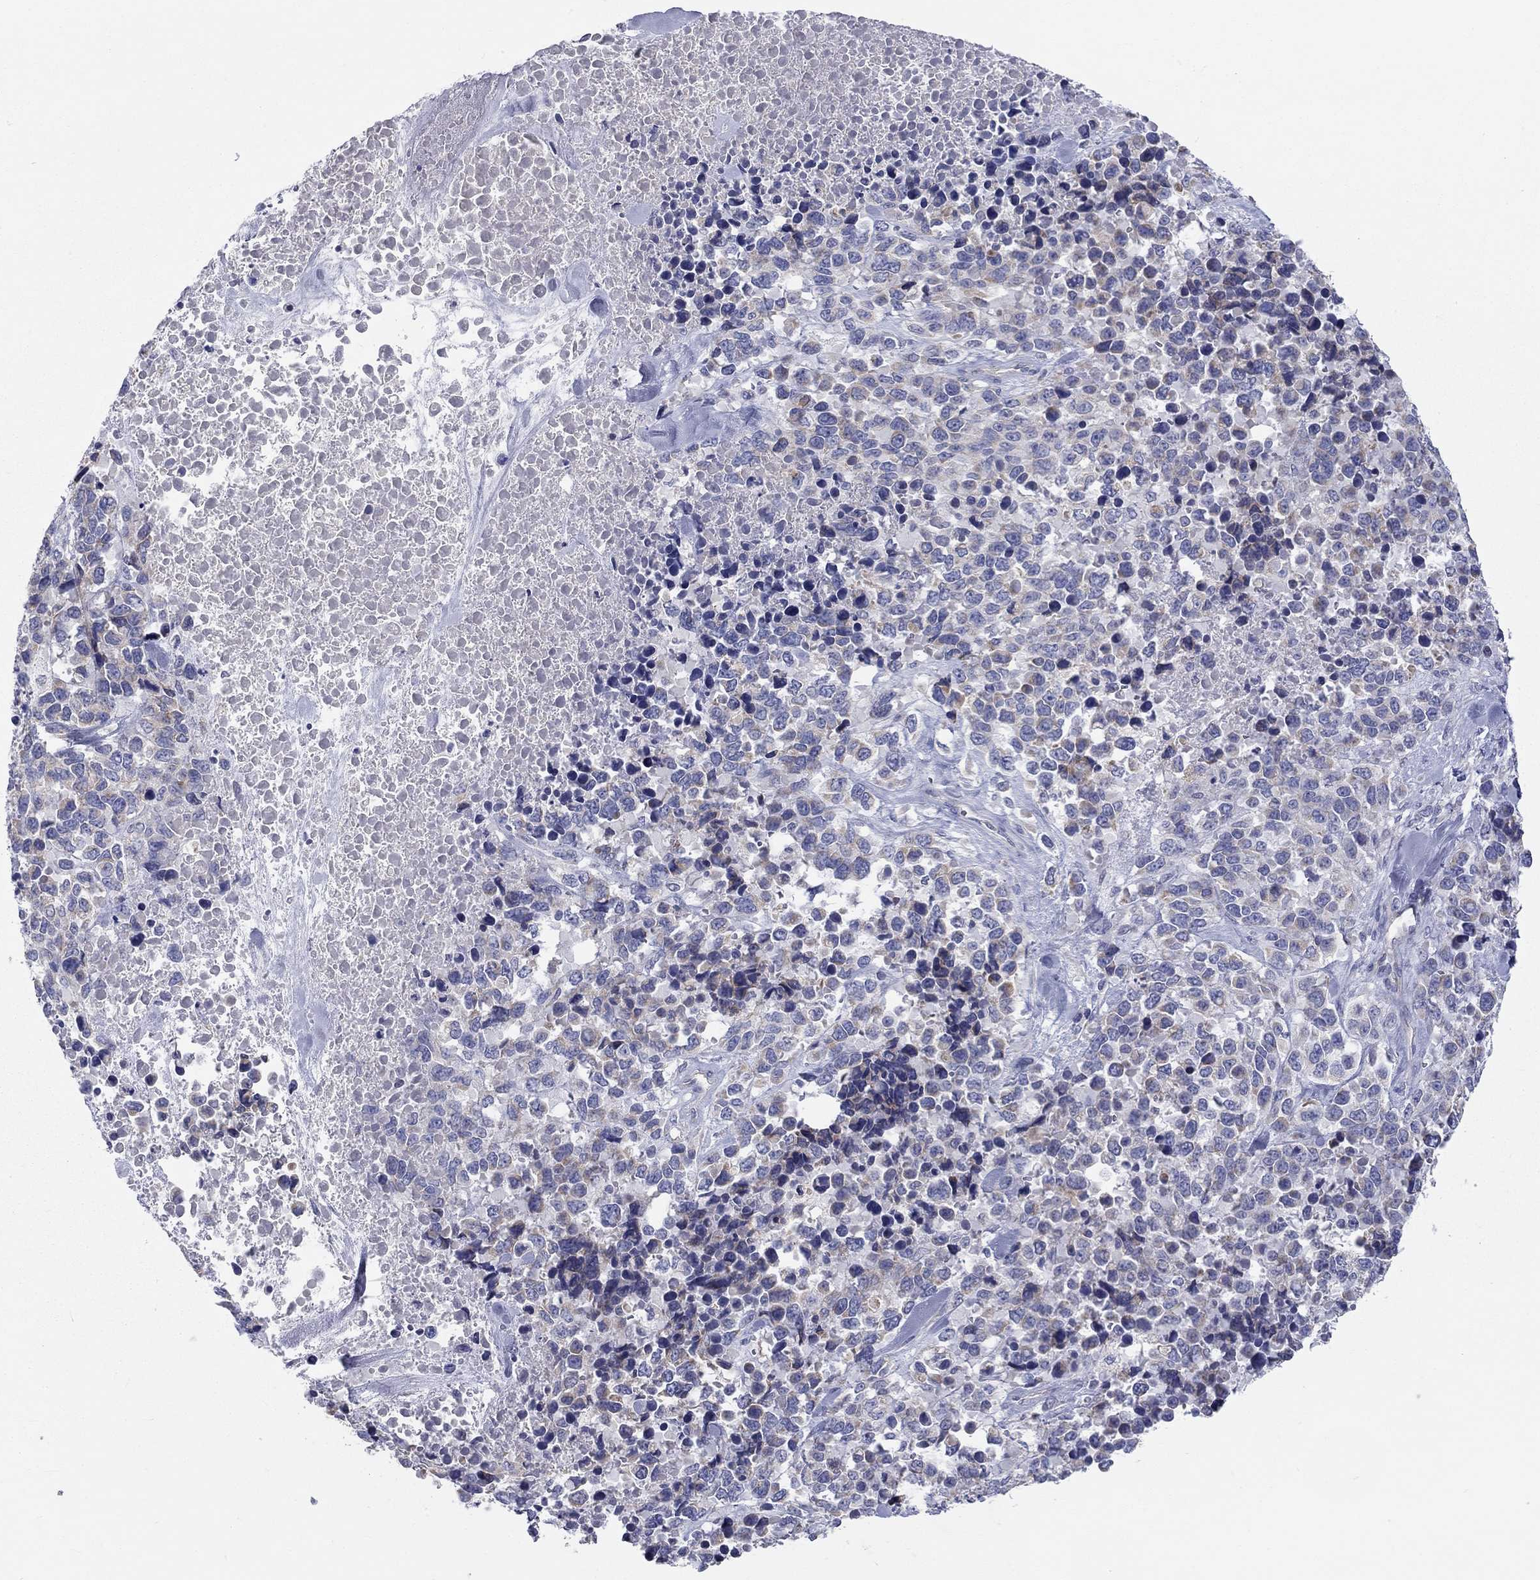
{"staining": {"intensity": "weak", "quantity": "25%-75%", "location": "cytoplasmic/membranous"}, "tissue": "melanoma", "cell_type": "Tumor cells", "image_type": "cancer", "snomed": [{"axis": "morphology", "description": "Malignant melanoma, Metastatic site"}, {"axis": "topography", "description": "Skin"}], "caption": "Malignant melanoma (metastatic site) stained with a brown dye demonstrates weak cytoplasmic/membranous positive expression in approximately 25%-75% of tumor cells.", "gene": "RCAN1", "patient": {"sex": "male", "age": 84}}